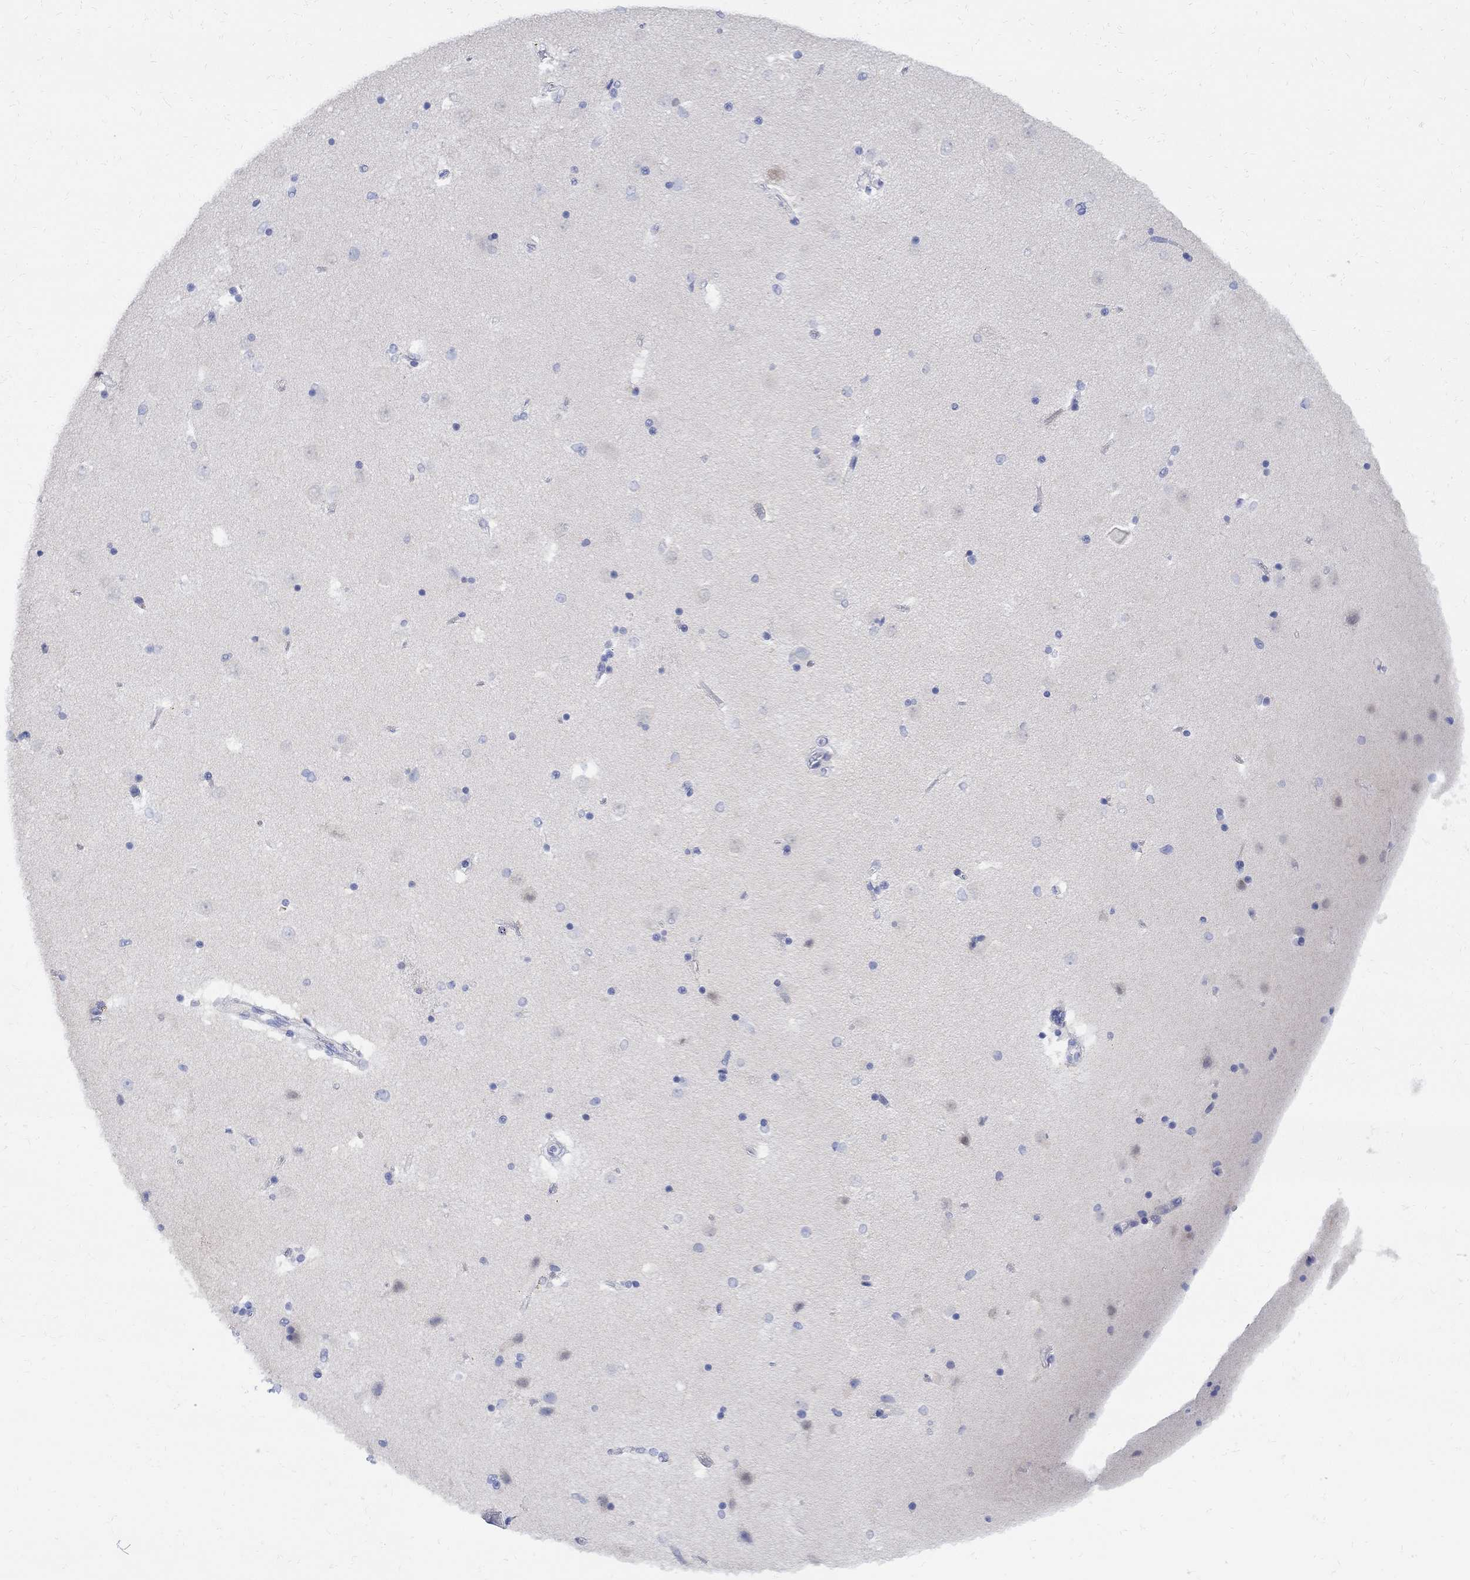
{"staining": {"intensity": "negative", "quantity": "none", "location": "none"}, "tissue": "caudate", "cell_type": "Glial cells", "image_type": "normal", "snomed": [{"axis": "morphology", "description": "Normal tissue, NOS"}, {"axis": "topography", "description": "Lateral ventricle wall"}], "caption": "IHC micrograph of unremarkable caudate: caudate stained with DAB shows no significant protein staining in glial cells.", "gene": "MYL1", "patient": {"sex": "male", "age": 51}}